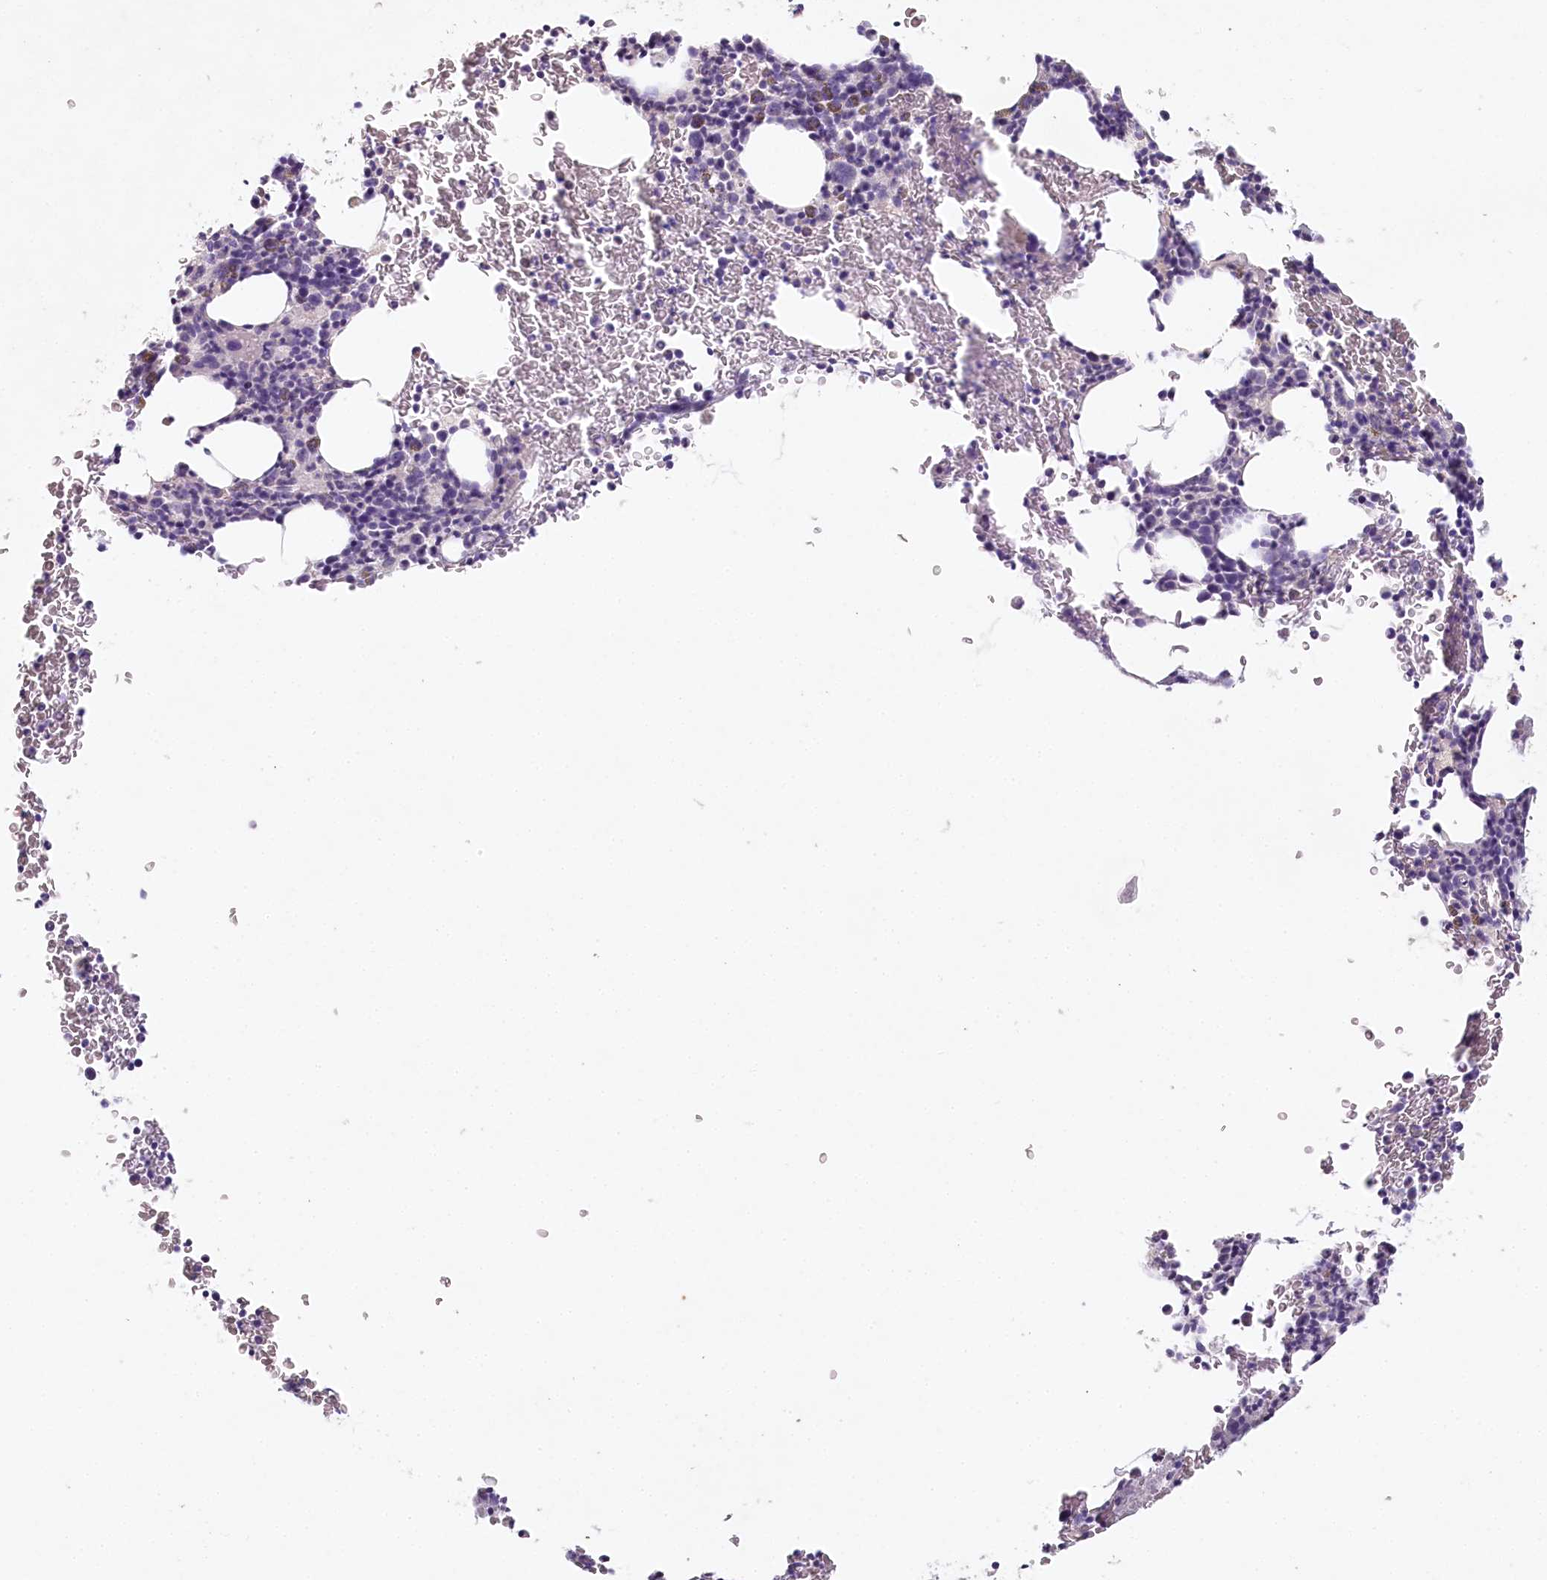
{"staining": {"intensity": "negative", "quantity": "none", "location": "none"}, "tissue": "bone marrow", "cell_type": "Hematopoietic cells", "image_type": "normal", "snomed": [{"axis": "morphology", "description": "Normal tissue, NOS"}, {"axis": "topography", "description": "Bone marrow"}], "caption": "Immunohistochemical staining of unremarkable bone marrow reveals no significant expression in hematopoietic cells.", "gene": "HPD", "patient": {"sex": "male", "age": 79}}